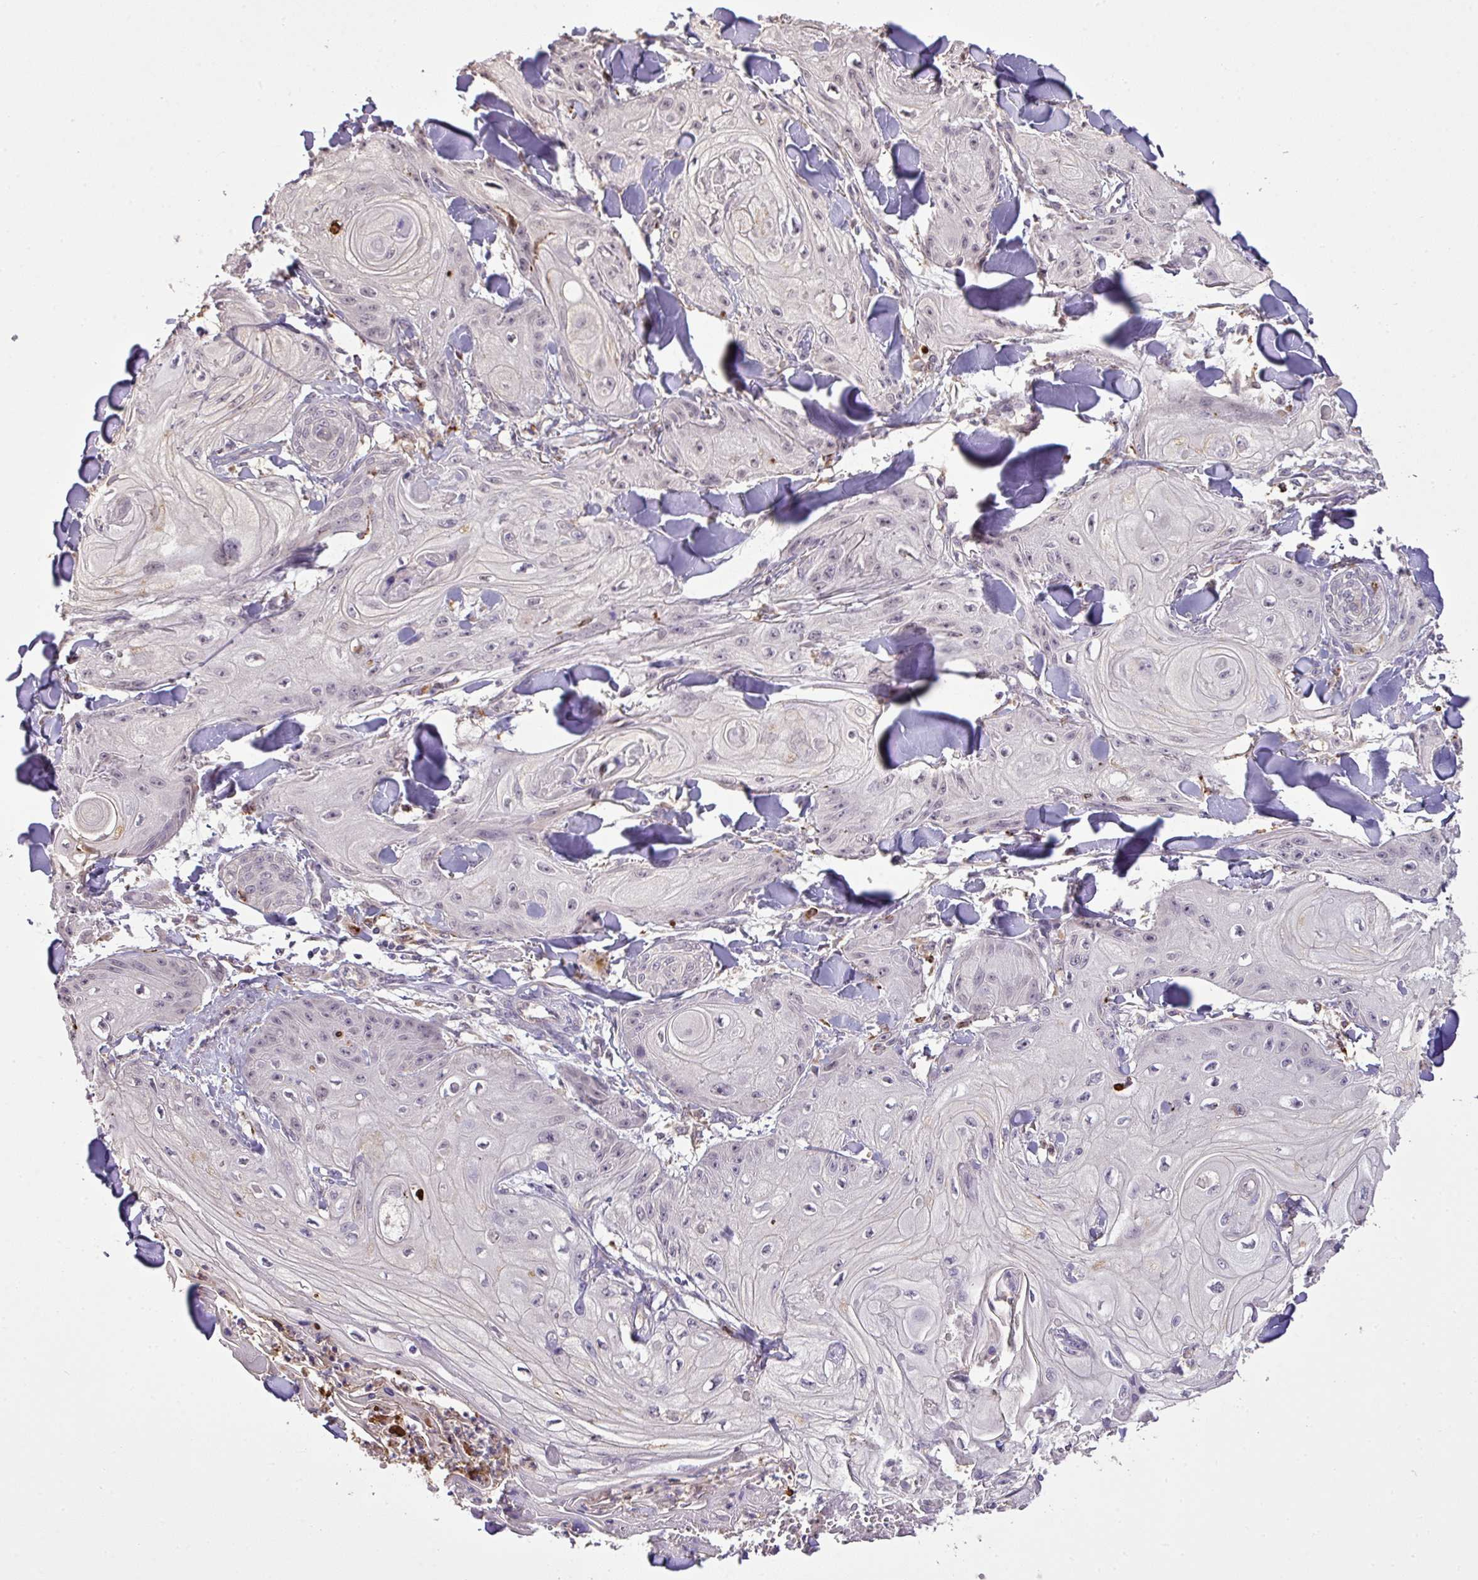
{"staining": {"intensity": "negative", "quantity": "none", "location": "none"}, "tissue": "skin cancer", "cell_type": "Tumor cells", "image_type": "cancer", "snomed": [{"axis": "morphology", "description": "Squamous cell carcinoma, NOS"}, {"axis": "topography", "description": "Skin"}], "caption": "This histopathology image is of squamous cell carcinoma (skin) stained with immunohistochemistry (IHC) to label a protein in brown with the nuclei are counter-stained blue. There is no expression in tumor cells.", "gene": "SMCO4", "patient": {"sex": "male", "age": 74}}